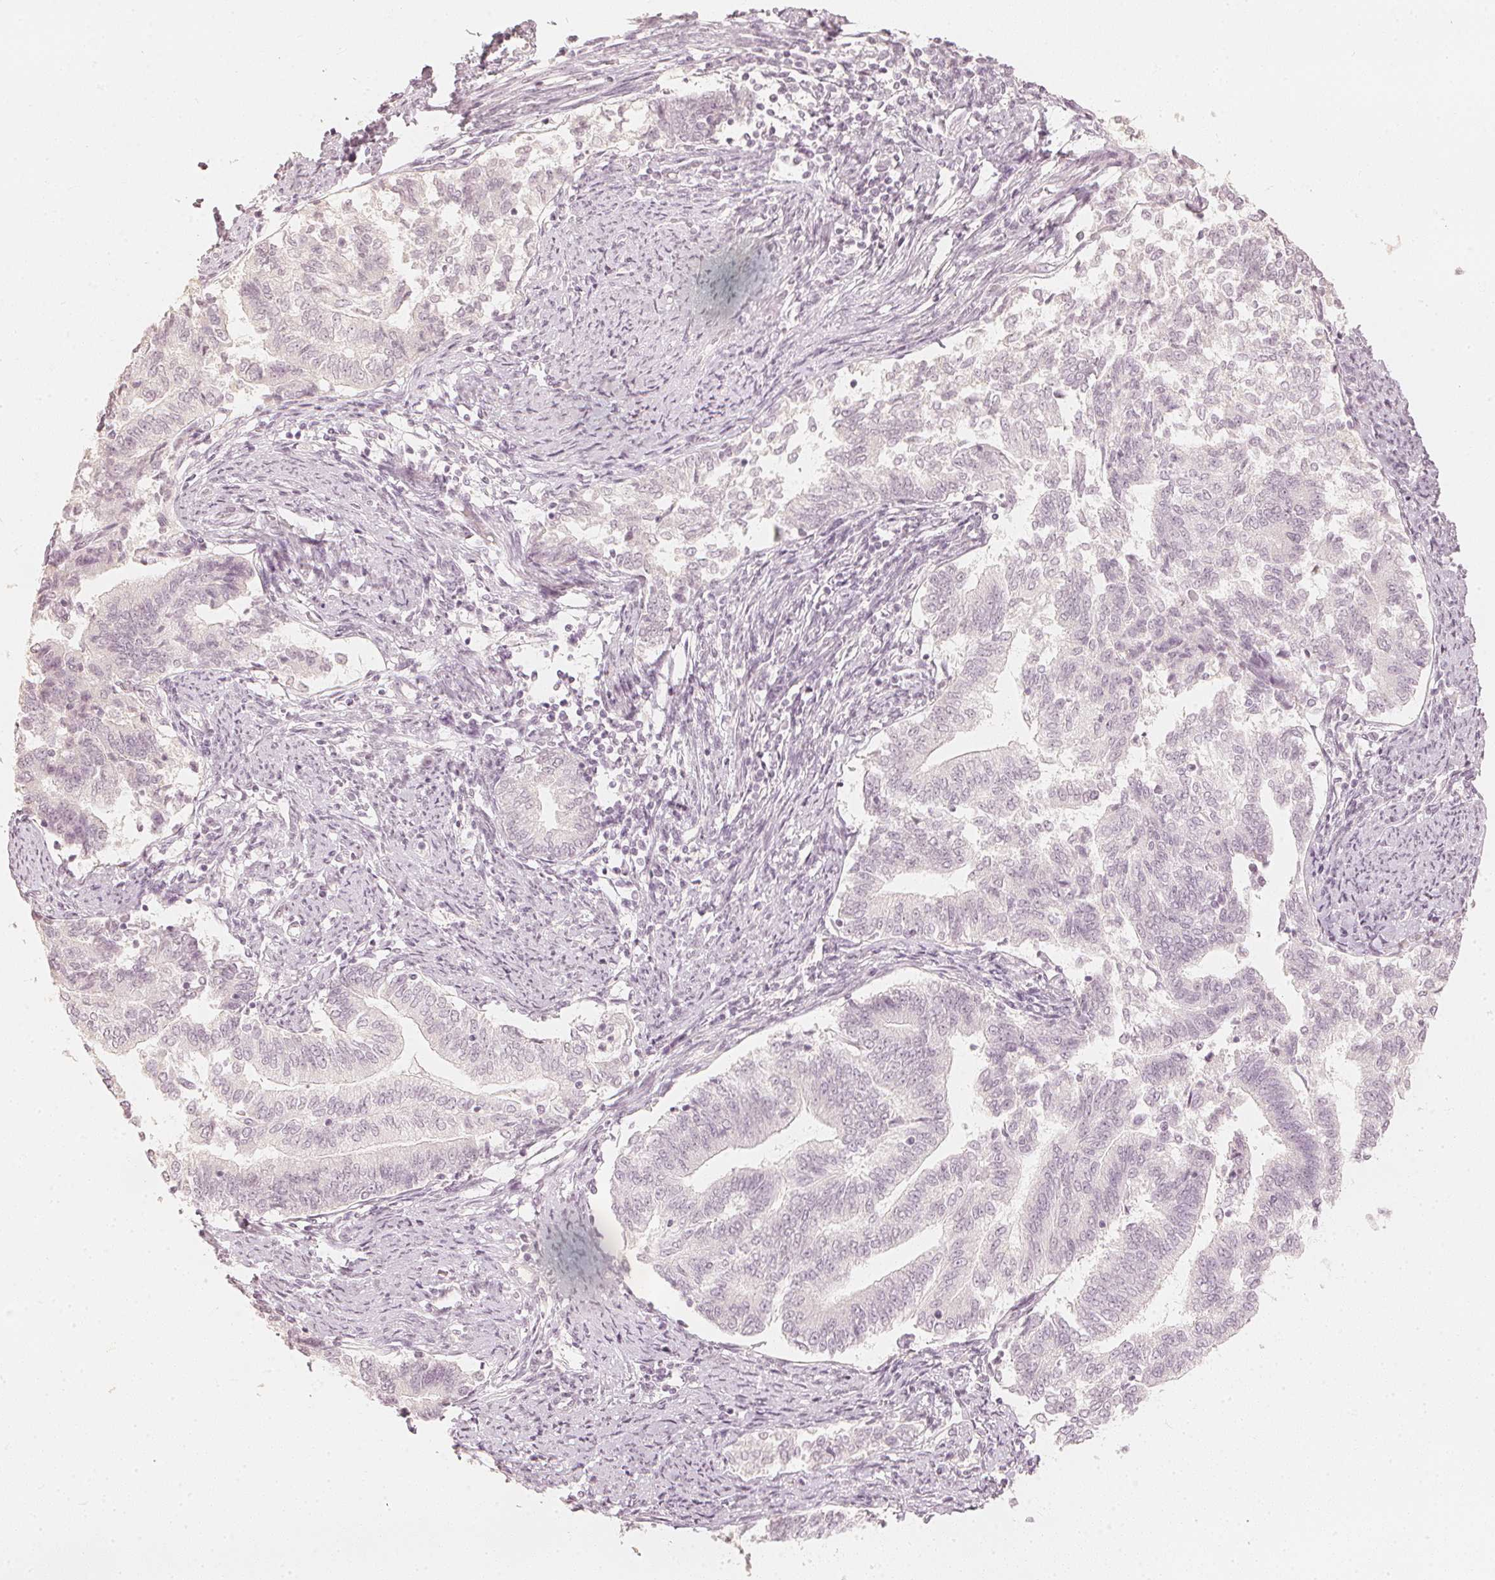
{"staining": {"intensity": "negative", "quantity": "none", "location": "none"}, "tissue": "endometrial cancer", "cell_type": "Tumor cells", "image_type": "cancer", "snomed": [{"axis": "morphology", "description": "Adenocarcinoma, NOS"}, {"axis": "topography", "description": "Endometrium"}], "caption": "The image exhibits no significant staining in tumor cells of endometrial adenocarcinoma.", "gene": "CALB1", "patient": {"sex": "female", "age": 65}}